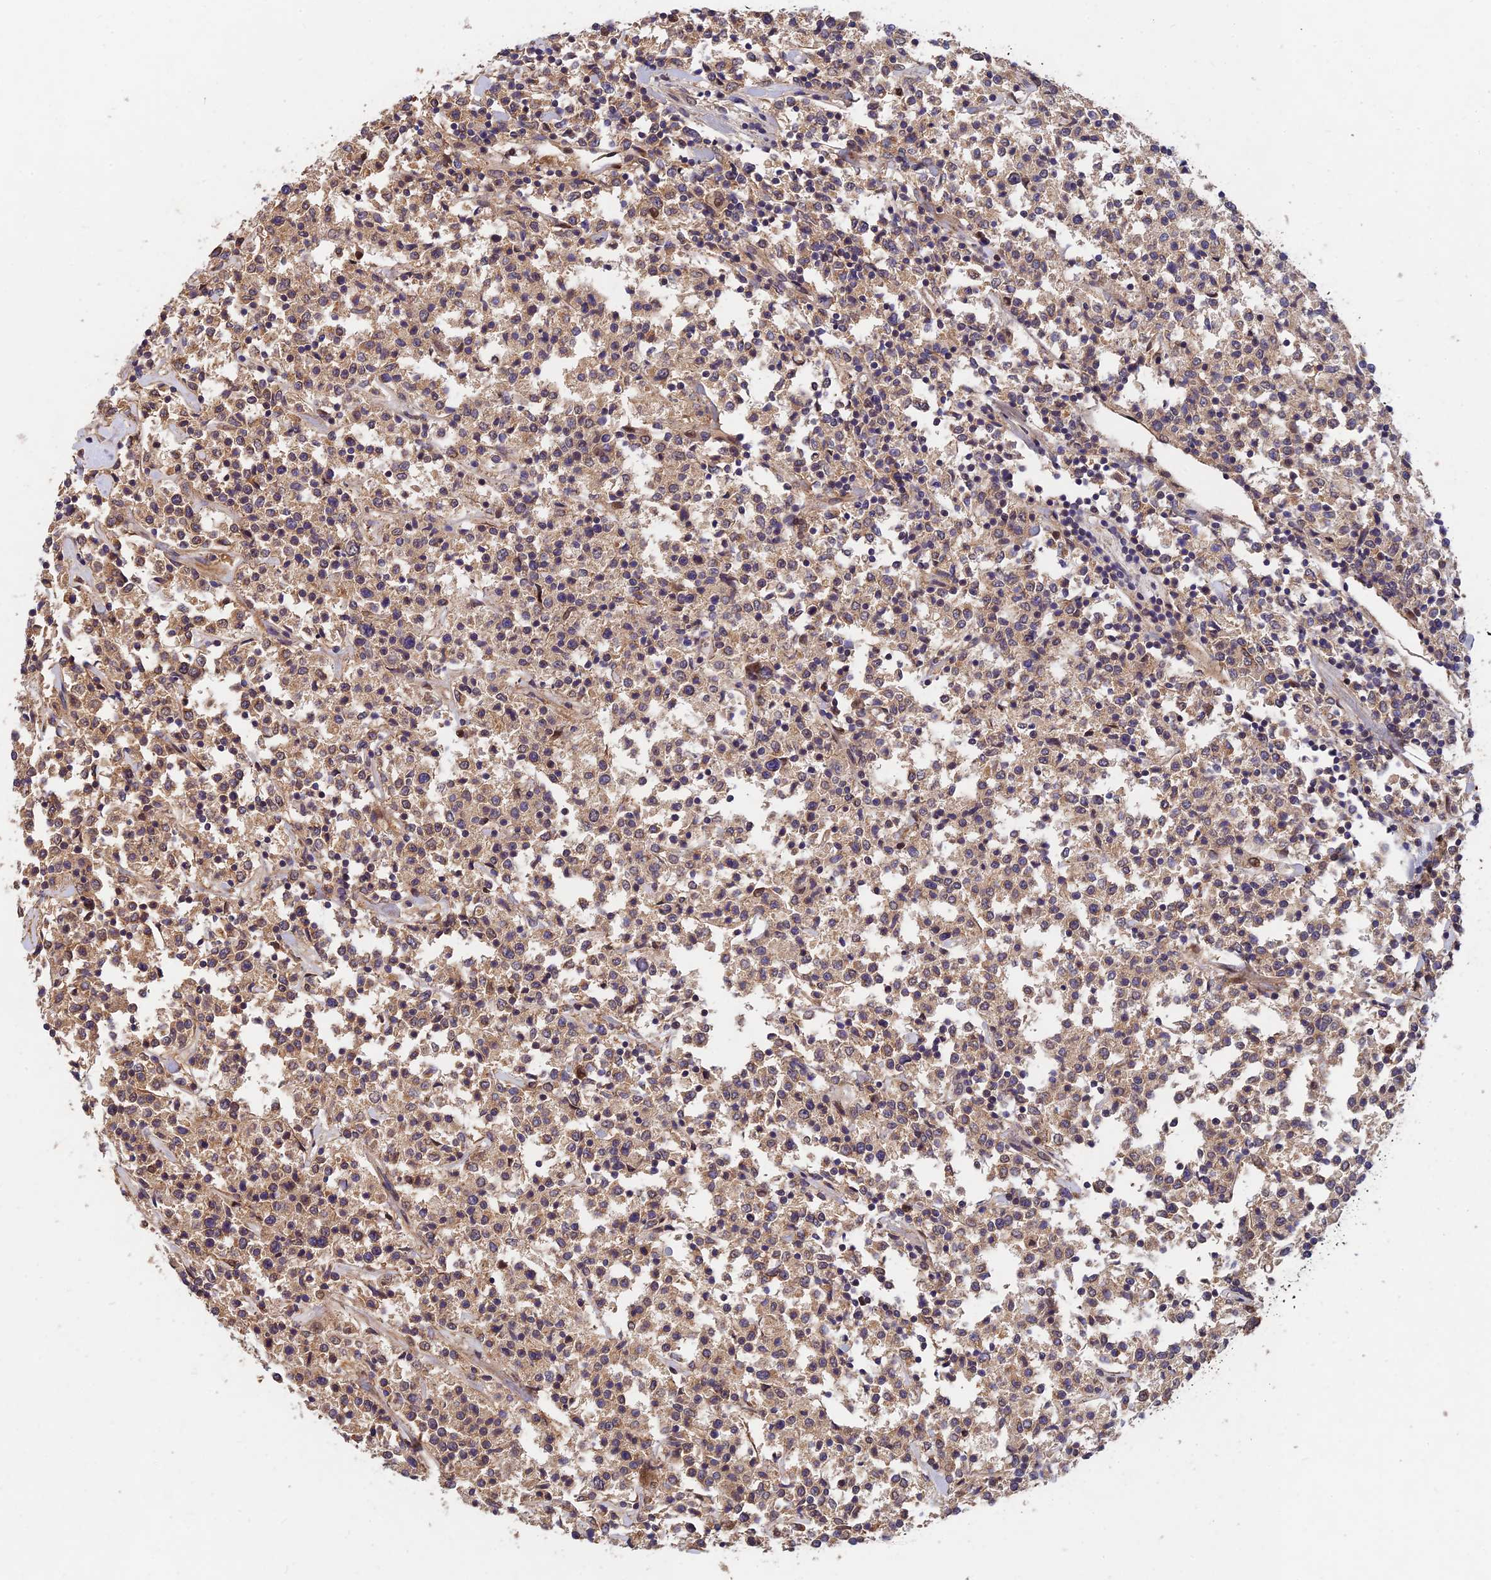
{"staining": {"intensity": "weak", "quantity": ">75%", "location": "cytoplasmic/membranous"}, "tissue": "lymphoma", "cell_type": "Tumor cells", "image_type": "cancer", "snomed": [{"axis": "morphology", "description": "Malignant lymphoma, non-Hodgkin's type, Low grade"}, {"axis": "topography", "description": "Small intestine"}], "caption": "Immunohistochemistry (IHC) of human lymphoma displays low levels of weak cytoplasmic/membranous expression in approximately >75% of tumor cells.", "gene": "SLC38A11", "patient": {"sex": "female", "age": 59}}